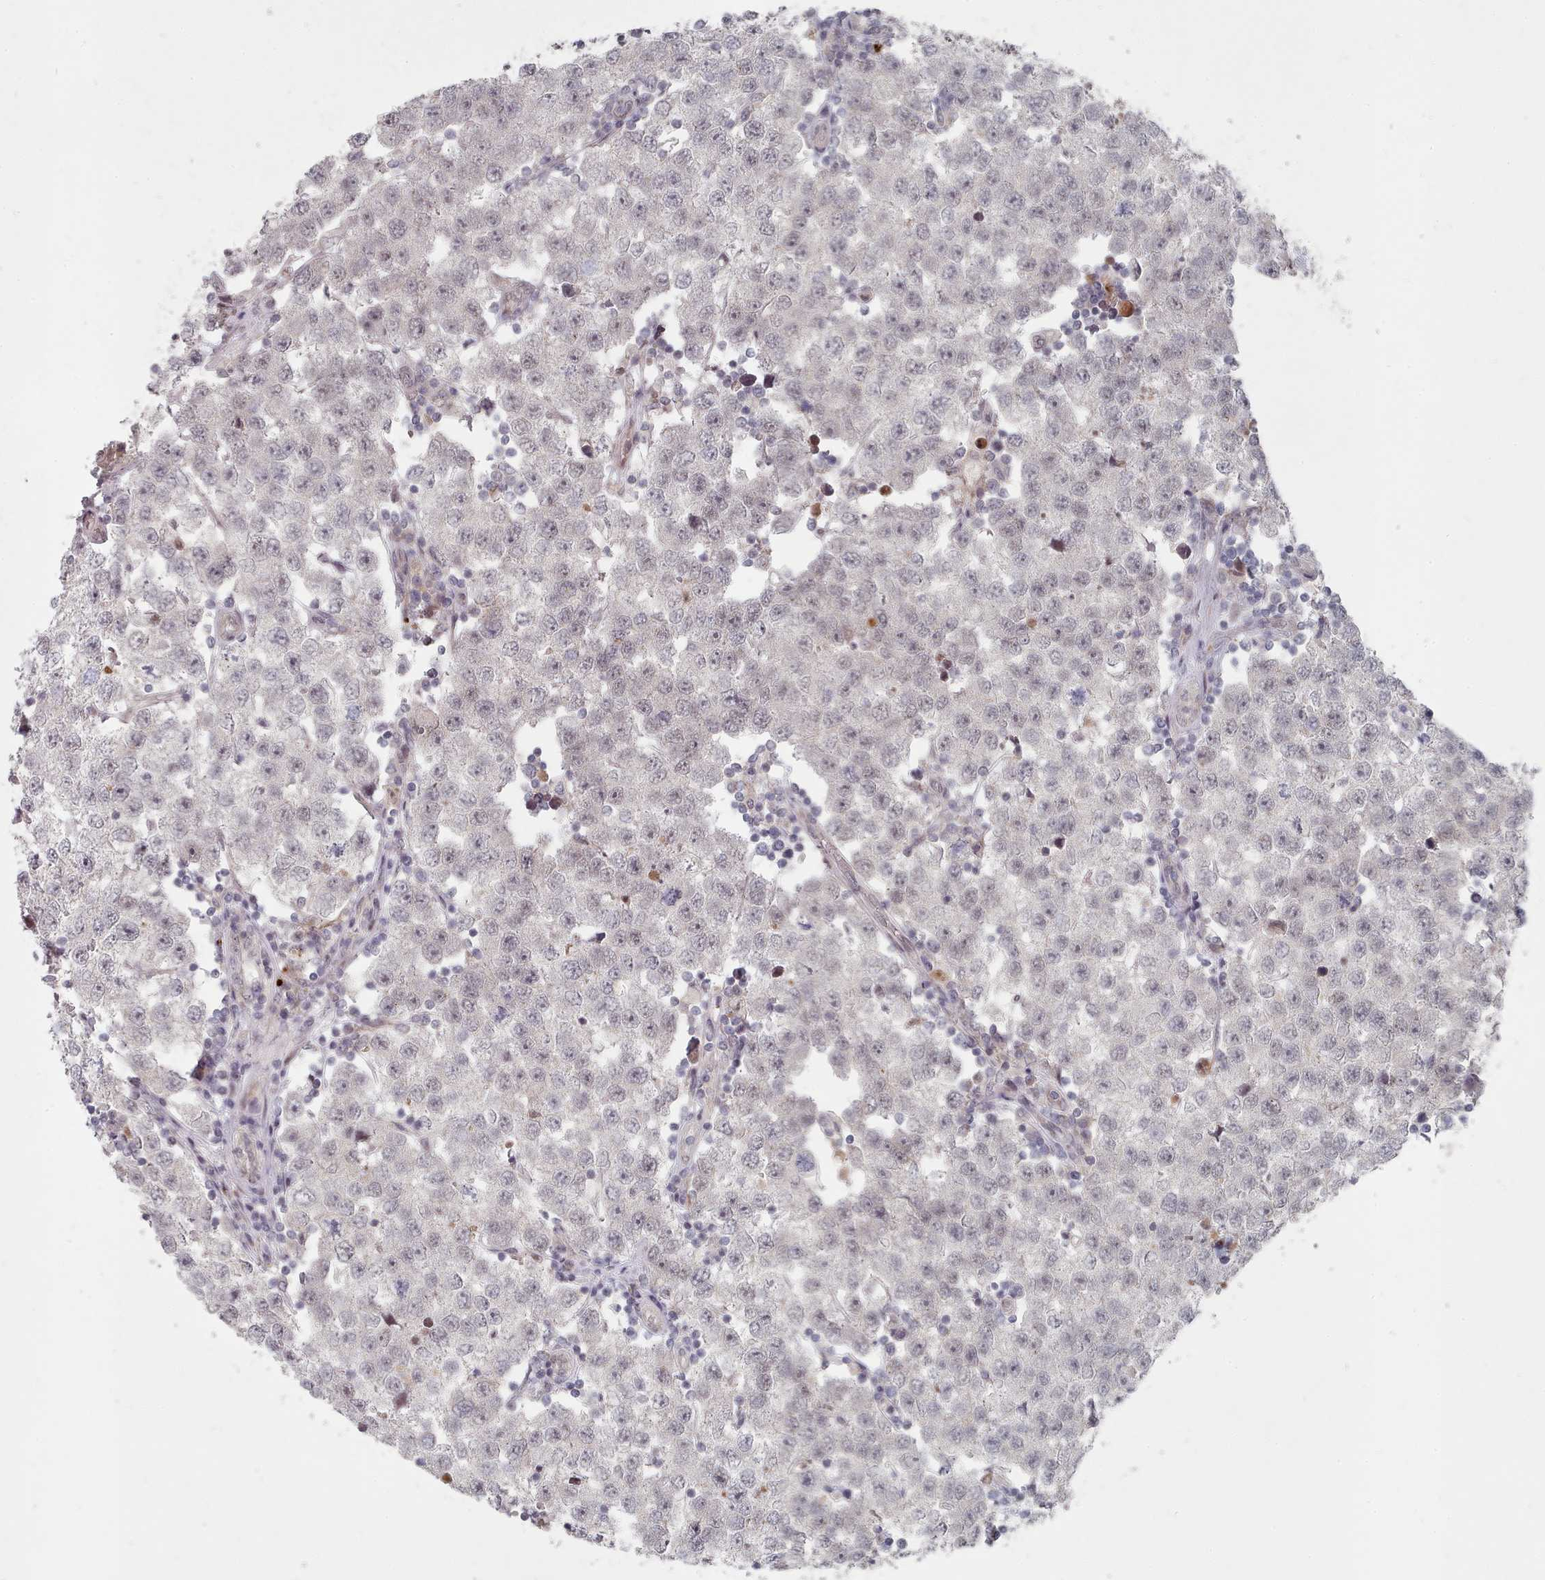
{"staining": {"intensity": "negative", "quantity": "none", "location": "none"}, "tissue": "testis cancer", "cell_type": "Tumor cells", "image_type": "cancer", "snomed": [{"axis": "morphology", "description": "Seminoma, NOS"}, {"axis": "topography", "description": "Testis"}], "caption": "Testis seminoma was stained to show a protein in brown. There is no significant positivity in tumor cells. The staining is performed using DAB (3,3'-diaminobenzidine) brown chromogen with nuclei counter-stained in using hematoxylin.", "gene": "CPSF4", "patient": {"sex": "male", "age": 34}}